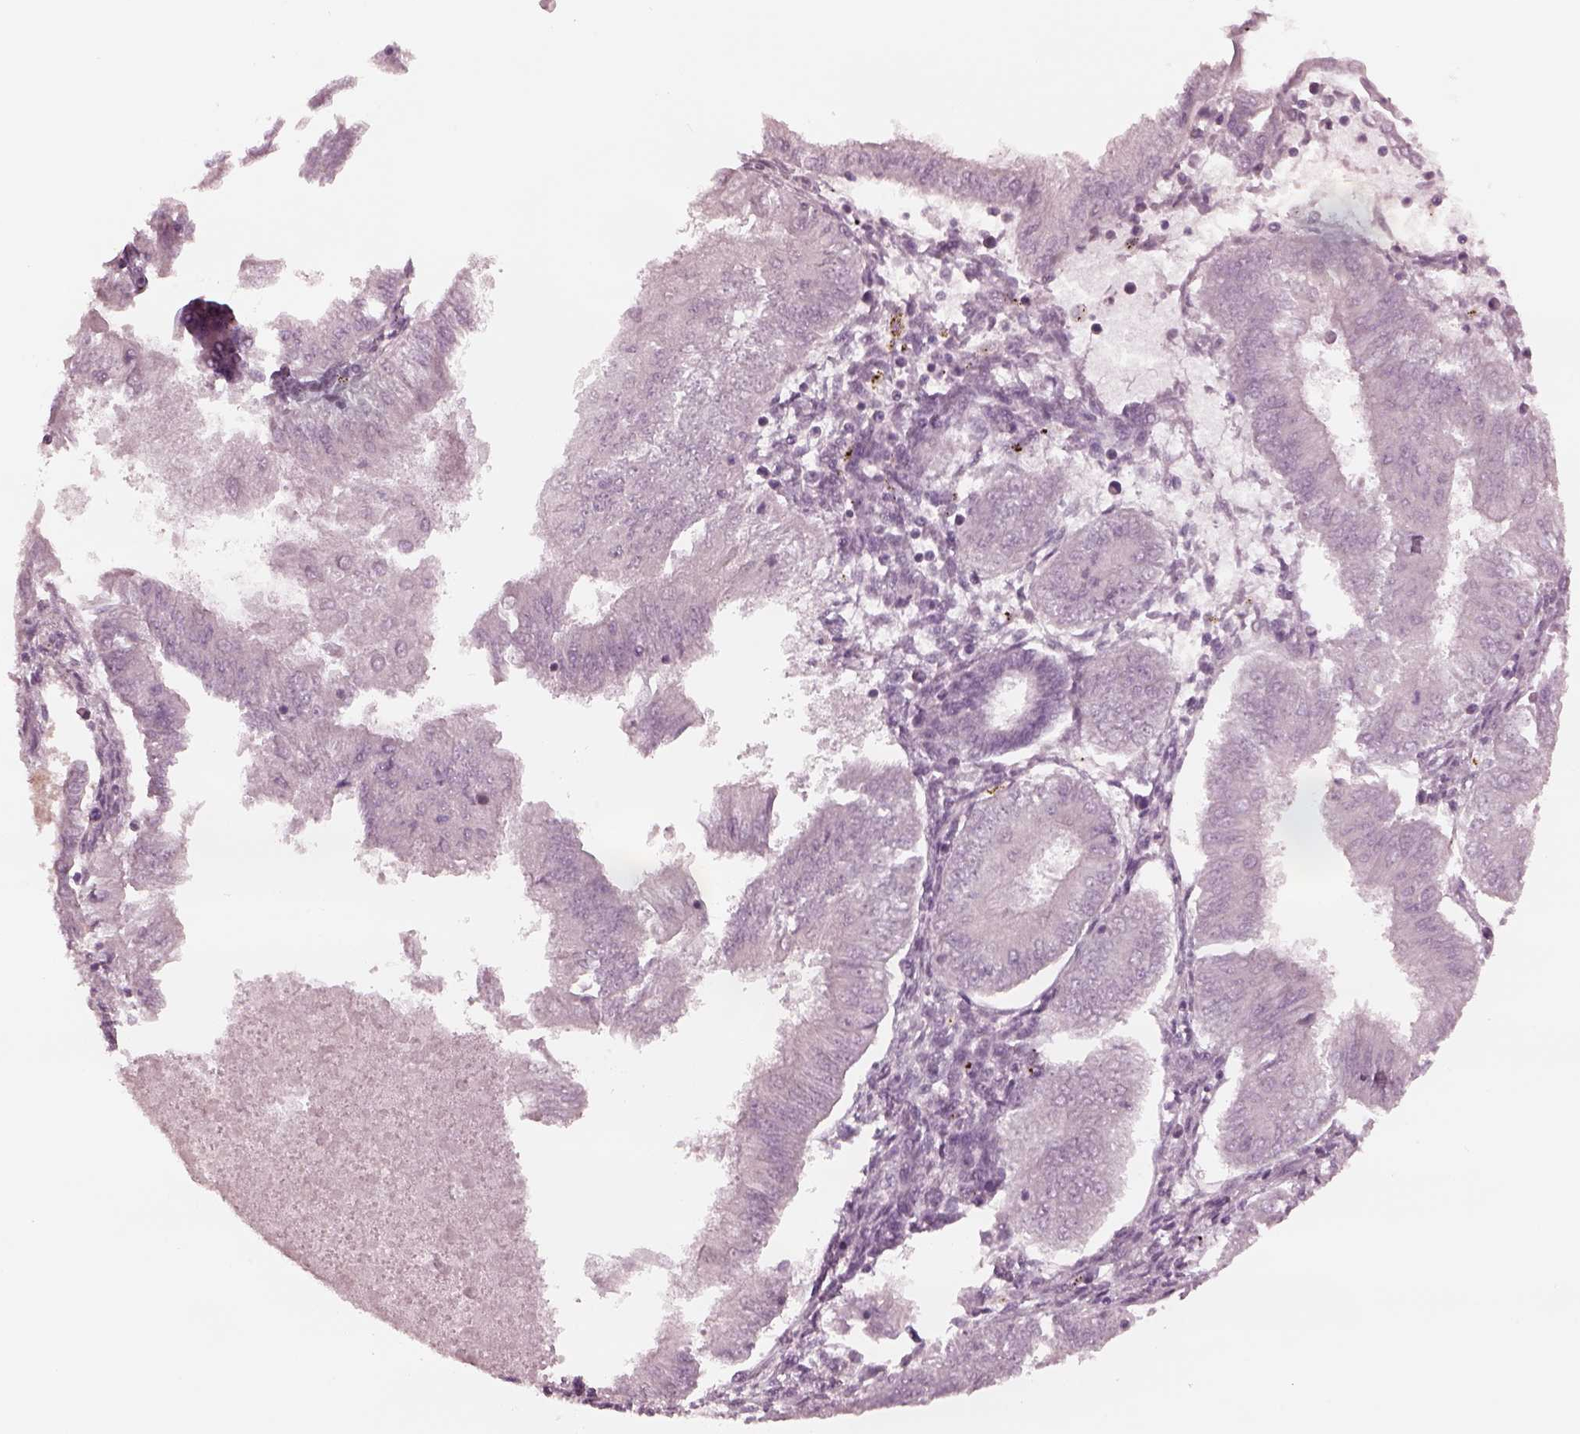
{"staining": {"intensity": "negative", "quantity": "none", "location": "none"}, "tissue": "endometrial cancer", "cell_type": "Tumor cells", "image_type": "cancer", "snomed": [{"axis": "morphology", "description": "Adenocarcinoma, NOS"}, {"axis": "topography", "description": "Endometrium"}], "caption": "Tumor cells are negative for protein expression in human endometrial adenocarcinoma.", "gene": "MIA", "patient": {"sex": "female", "age": 53}}